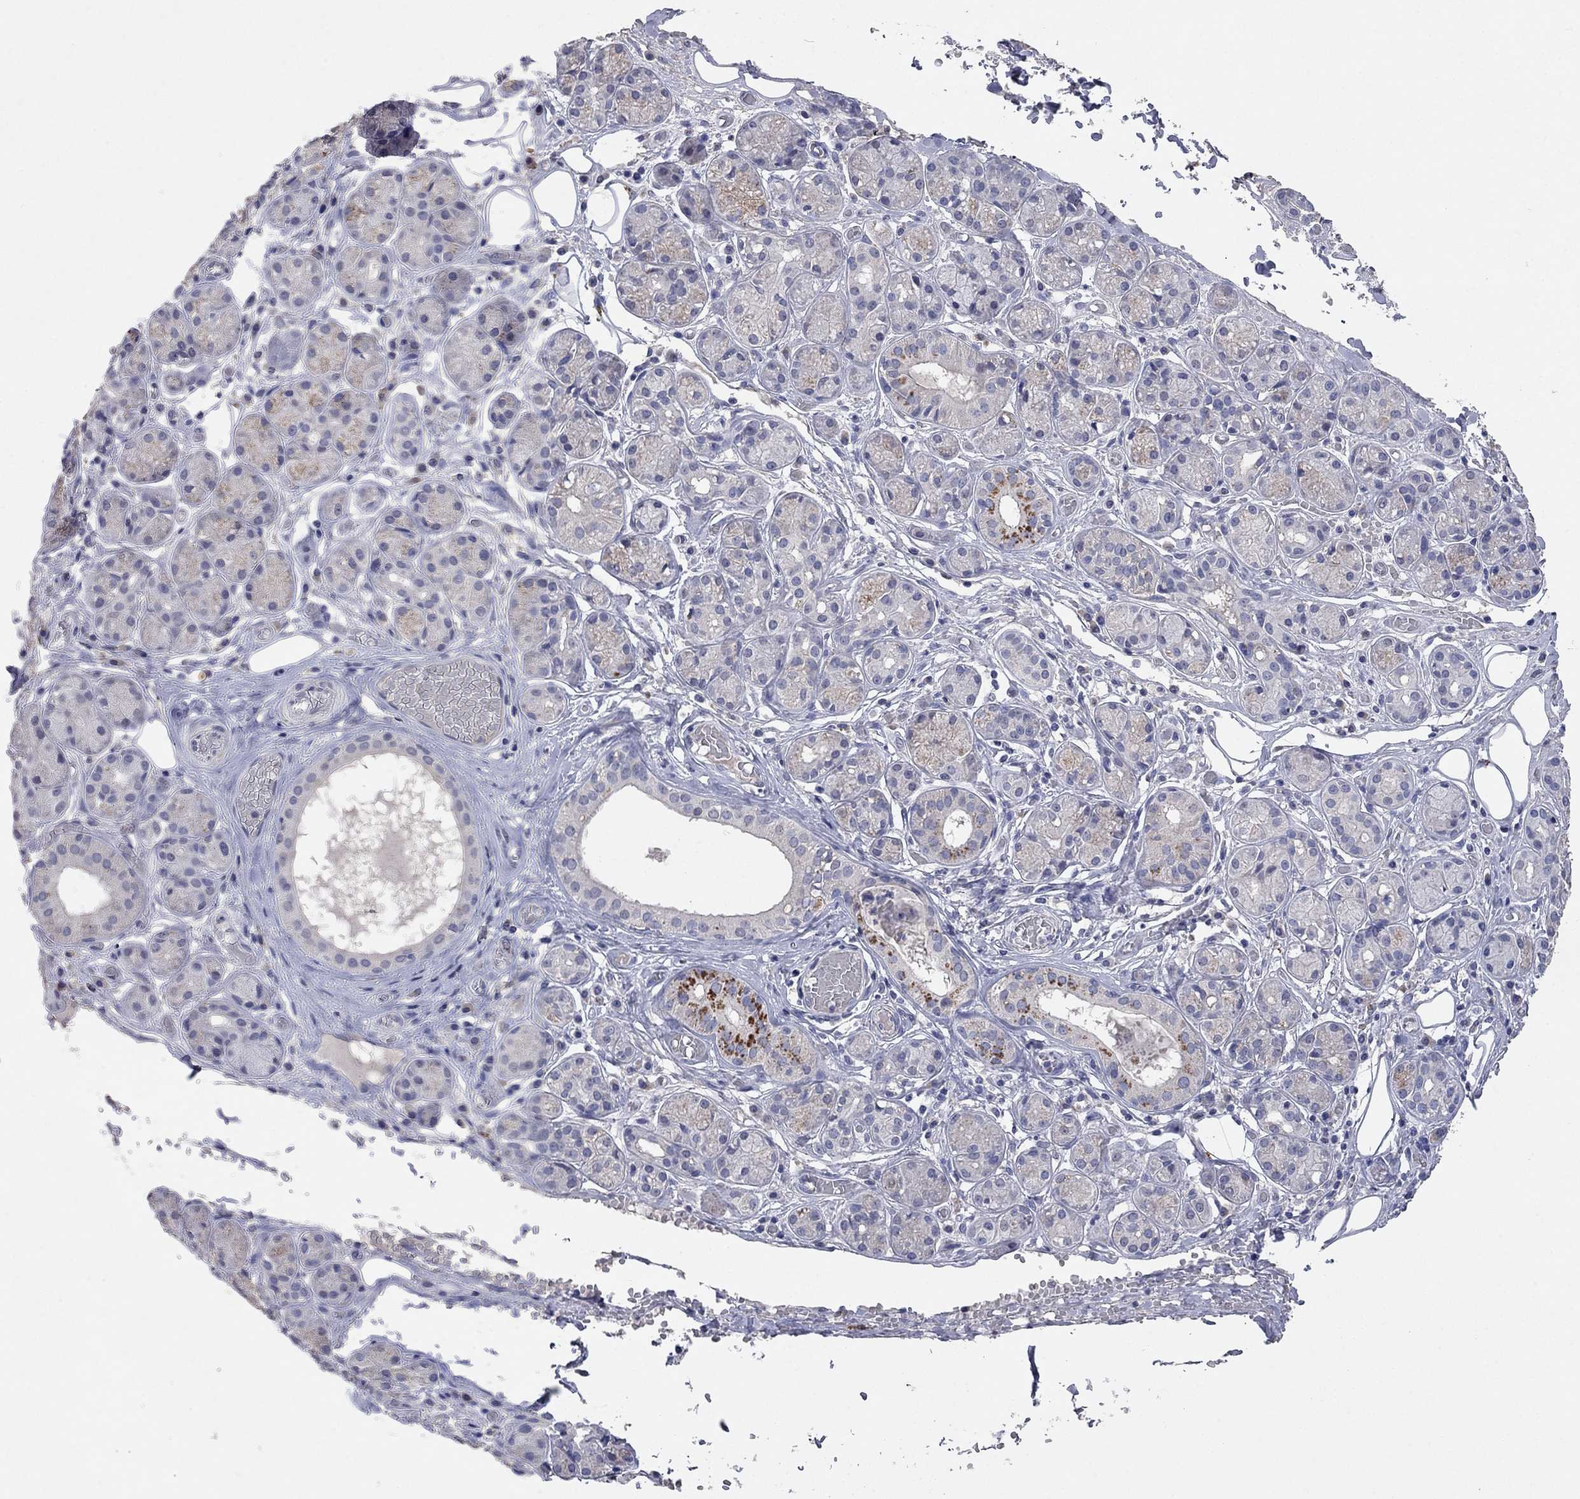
{"staining": {"intensity": "negative", "quantity": "none", "location": "none"}, "tissue": "salivary gland", "cell_type": "Glandular cells", "image_type": "normal", "snomed": [{"axis": "morphology", "description": "Normal tissue, NOS"}, {"axis": "topography", "description": "Salivary gland"}, {"axis": "topography", "description": "Peripheral nerve tissue"}], "caption": "There is no significant positivity in glandular cells of salivary gland. (DAB (3,3'-diaminobenzidine) immunohistochemistry visualized using brightfield microscopy, high magnification).", "gene": "MMP13", "patient": {"sex": "male", "age": 71}}